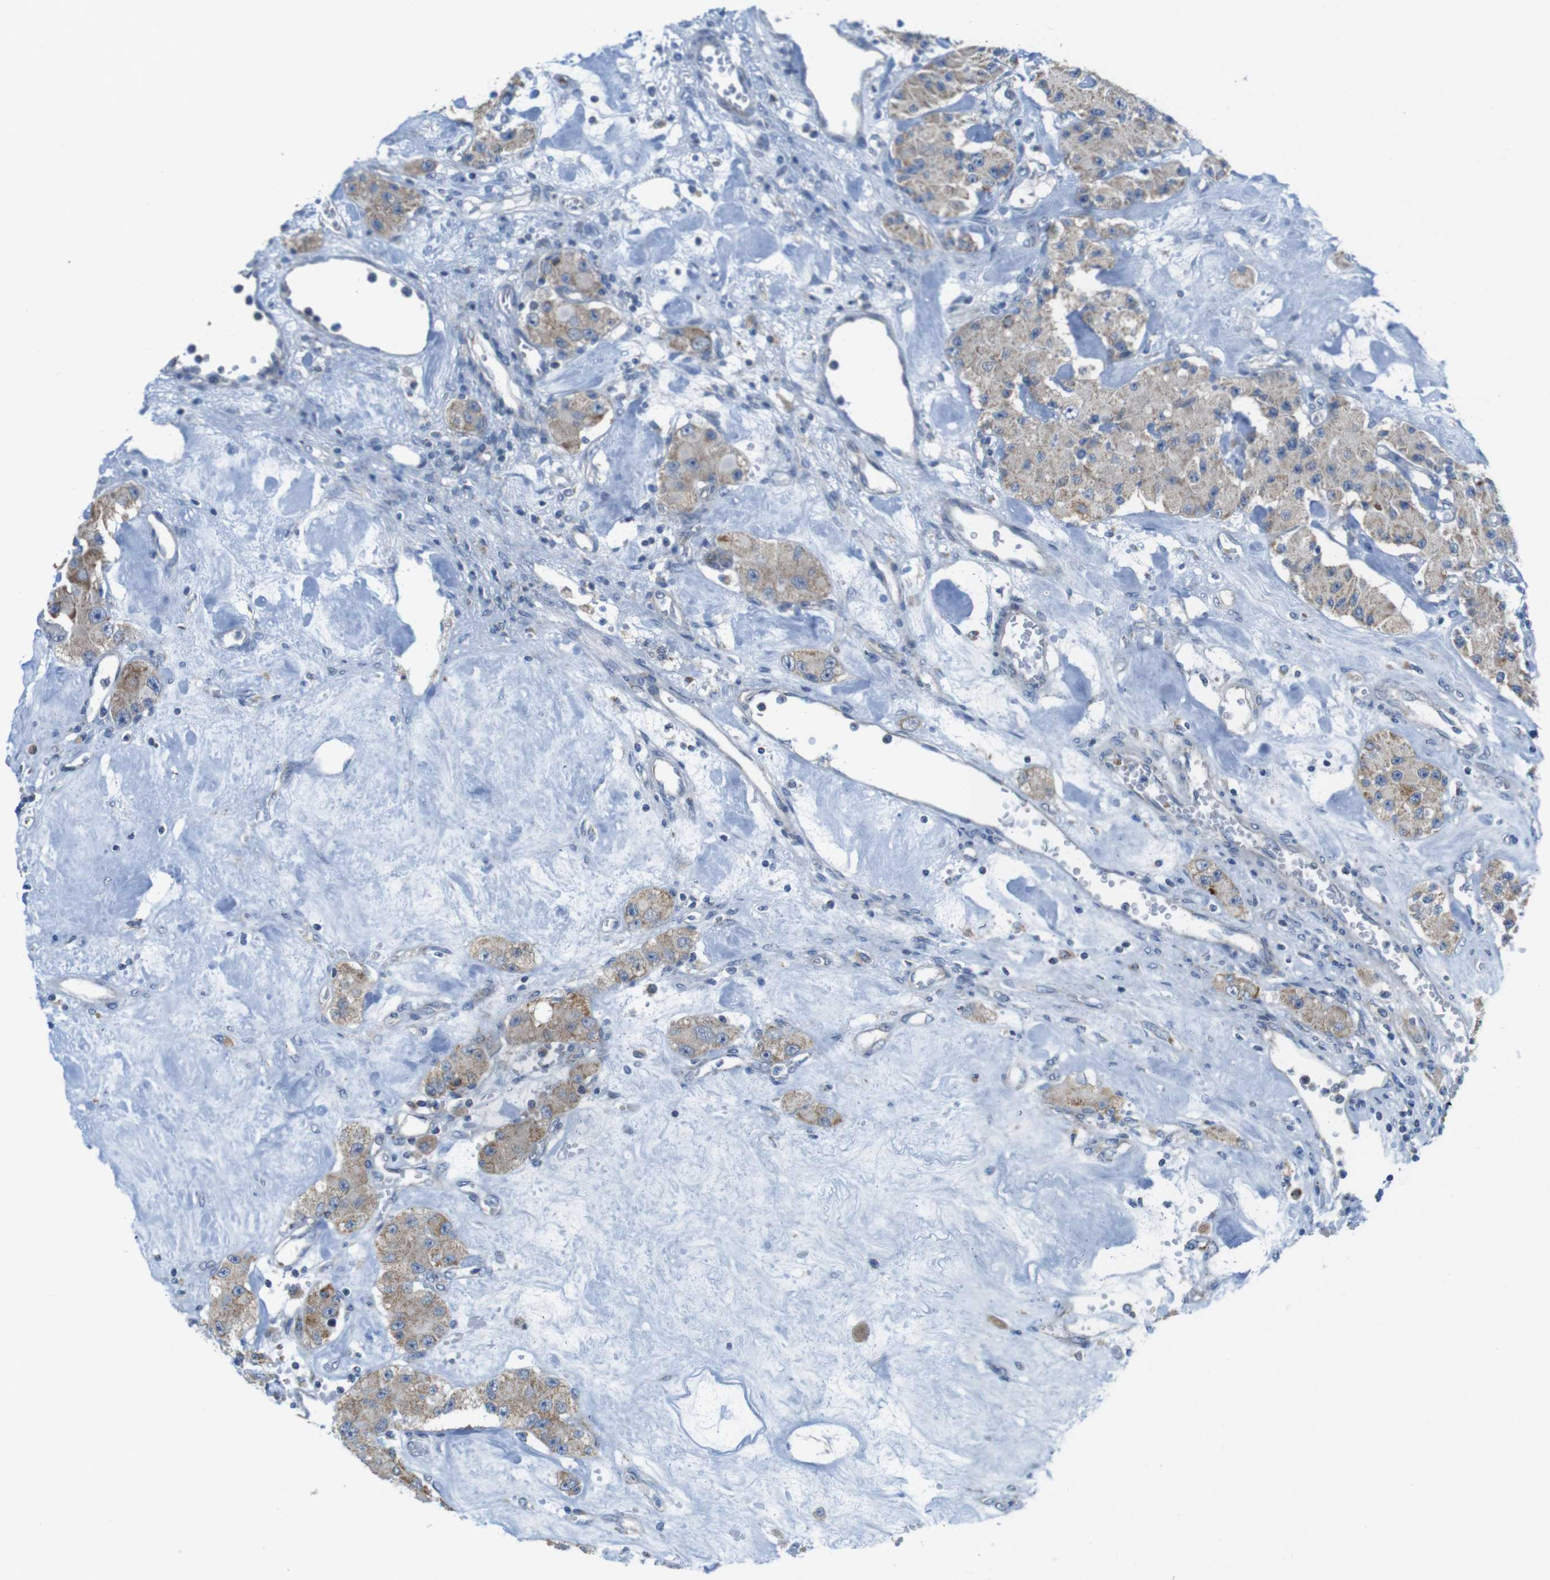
{"staining": {"intensity": "weak", "quantity": ">75%", "location": "cytoplasmic/membranous"}, "tissue": "carcinoid", "cell_type": "Tumor cells", "image_type": "cancer", "snomed": [{"axis": "morphology", "description": "Carcinoid, malignant, NOS"}, {"axis": "topography", "description": "Pancreas"}], "caption": "Human carcinoid stained with a protein marker reveals weak staining in tumor cells.", "gene": "MARCHF1", "patient": {"sex": "male", "age": 41}}